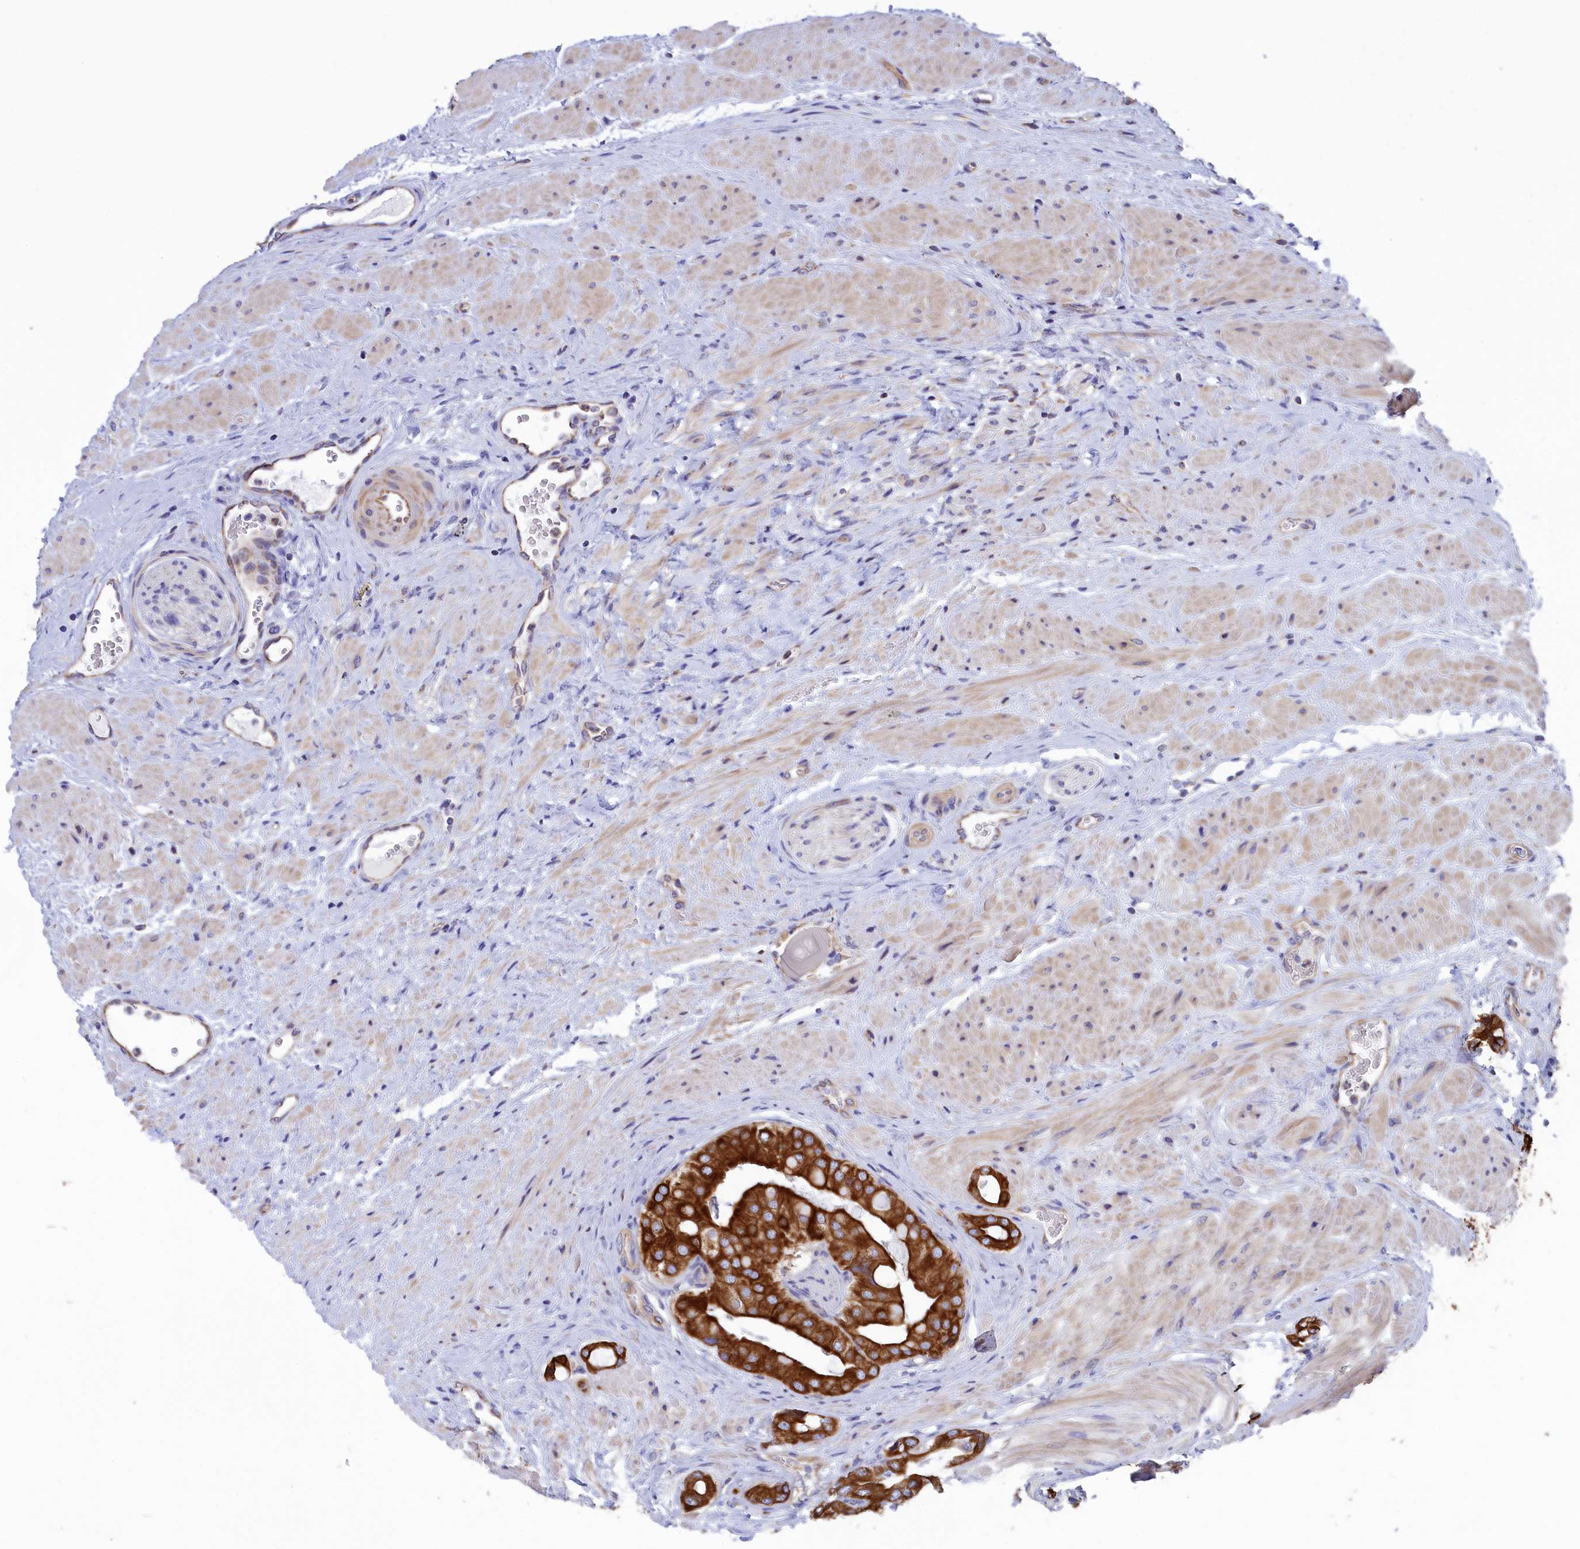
{"staining": {"intensity": "strong", "quantity": ">75%", "location": "cytoplasmic/membranous"}, "tissue": "prostate cancer", "cell_type": "Tumor cells", "image_type": "cancer", "snomed": [{"axis": "morphology", "description": "Adenocarcinoma, Low grade"}, {"axis": "topography", "description": "Prostate"}], "caption": "The histopathology image reveals a brown stain indicating the presence of a protein in the cytoplasmic/membranous of tumor cells in prostate cancer.", "gene": "GATB", "patient": {"sex": "male", "age": 57}}